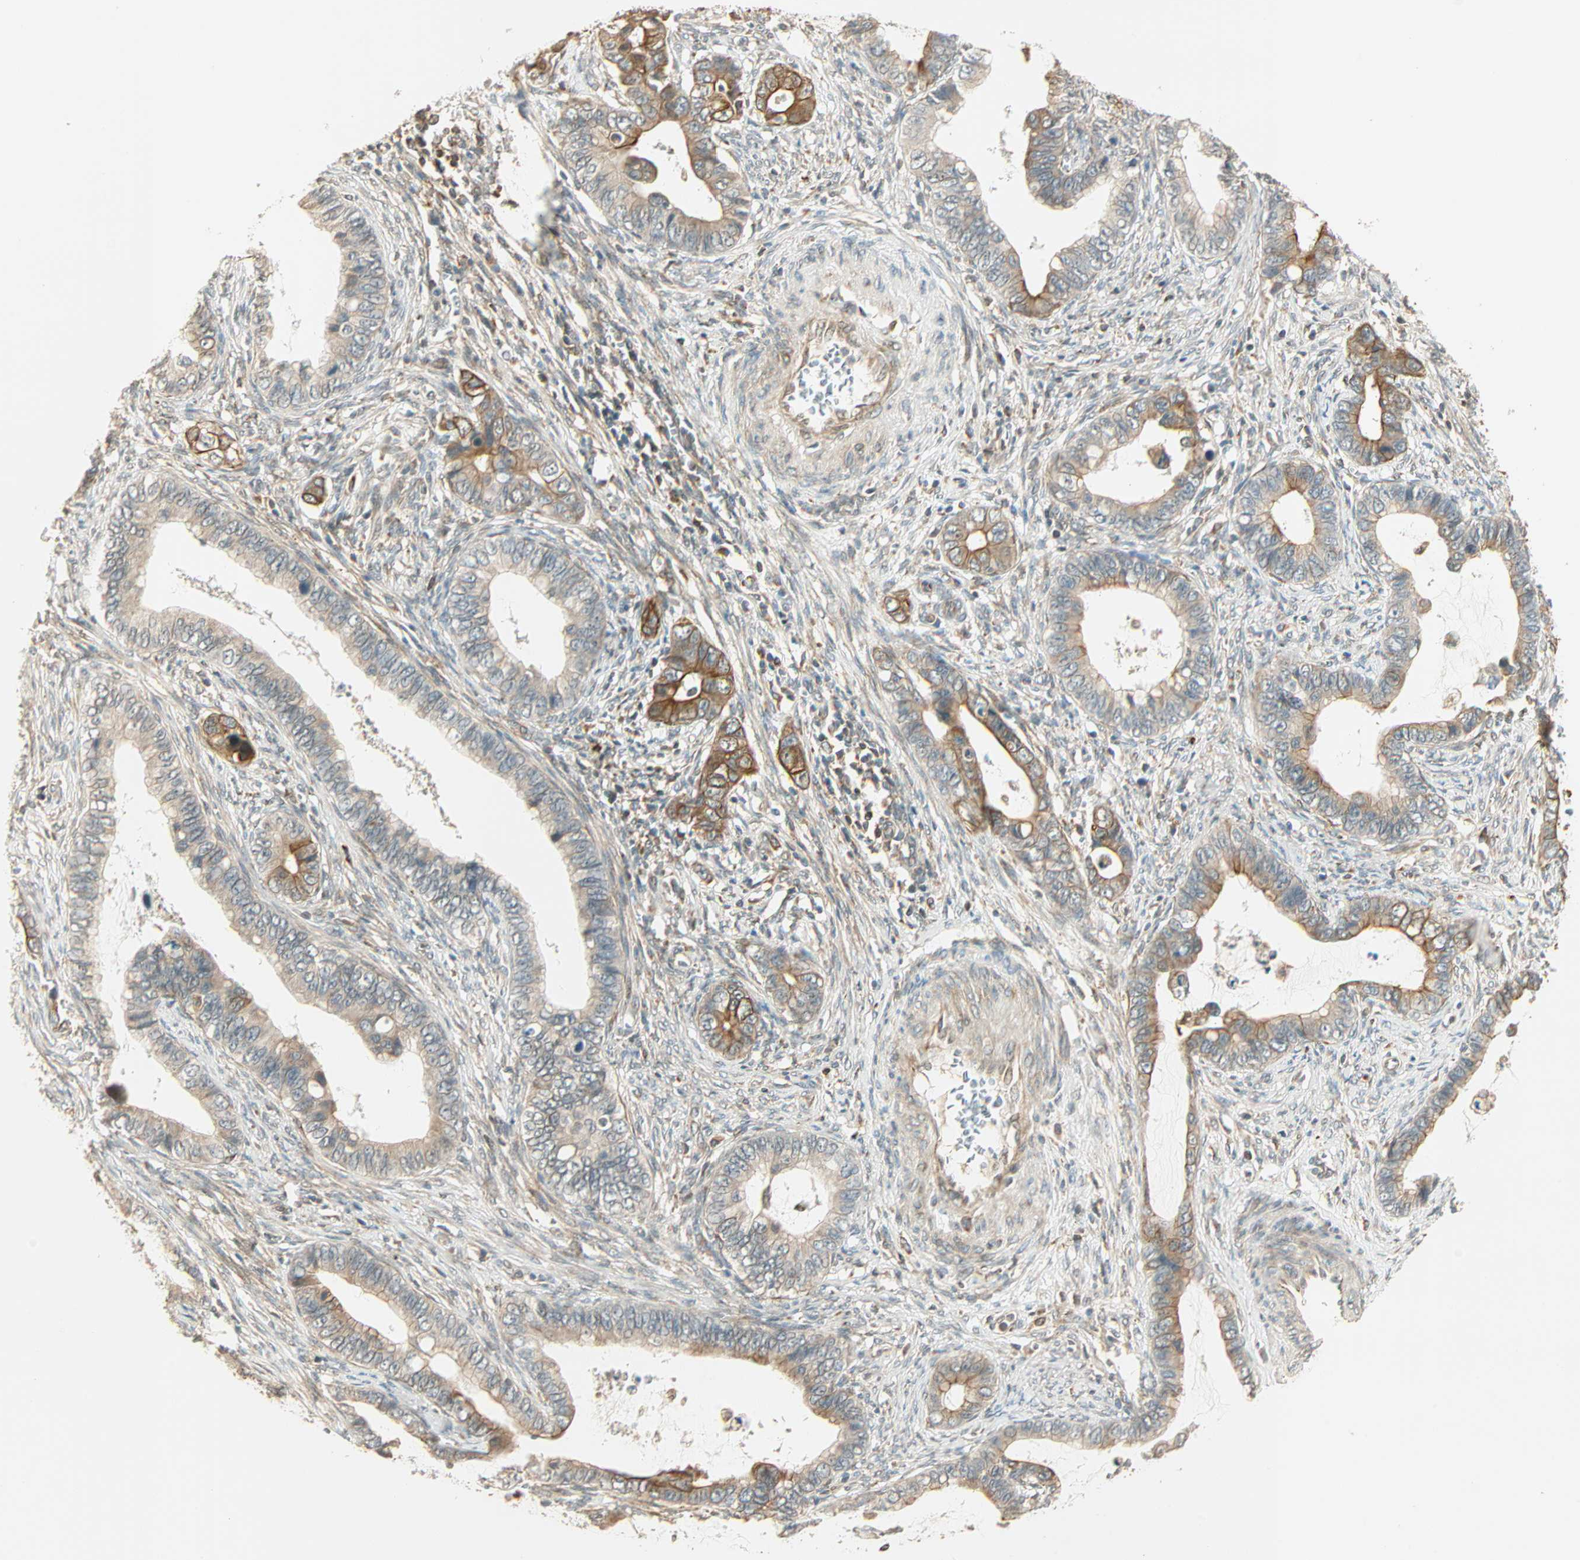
{"staining": {"intensity": "moderate", "quantity": ">75%", "location": "cytoplasmic/membranous"}, "tissue": "cervical cancer", "cell_type": "Tumor cells", "image_type": "cancer", "snomed": [{"axis": "morphology", "description": "Adenocarcinoma, NOS"}, {"axis": "topography", "description": "Cervix"}], "caption": "Human adenocarcinoma (cervical) stained for a protein (brown) reveals moderate cytoplasmic/membranous positive positivity in approximately >75% of tumor cells.", "gene": "PNPLA6", "patient": {"sex": "female", "age": 44}}